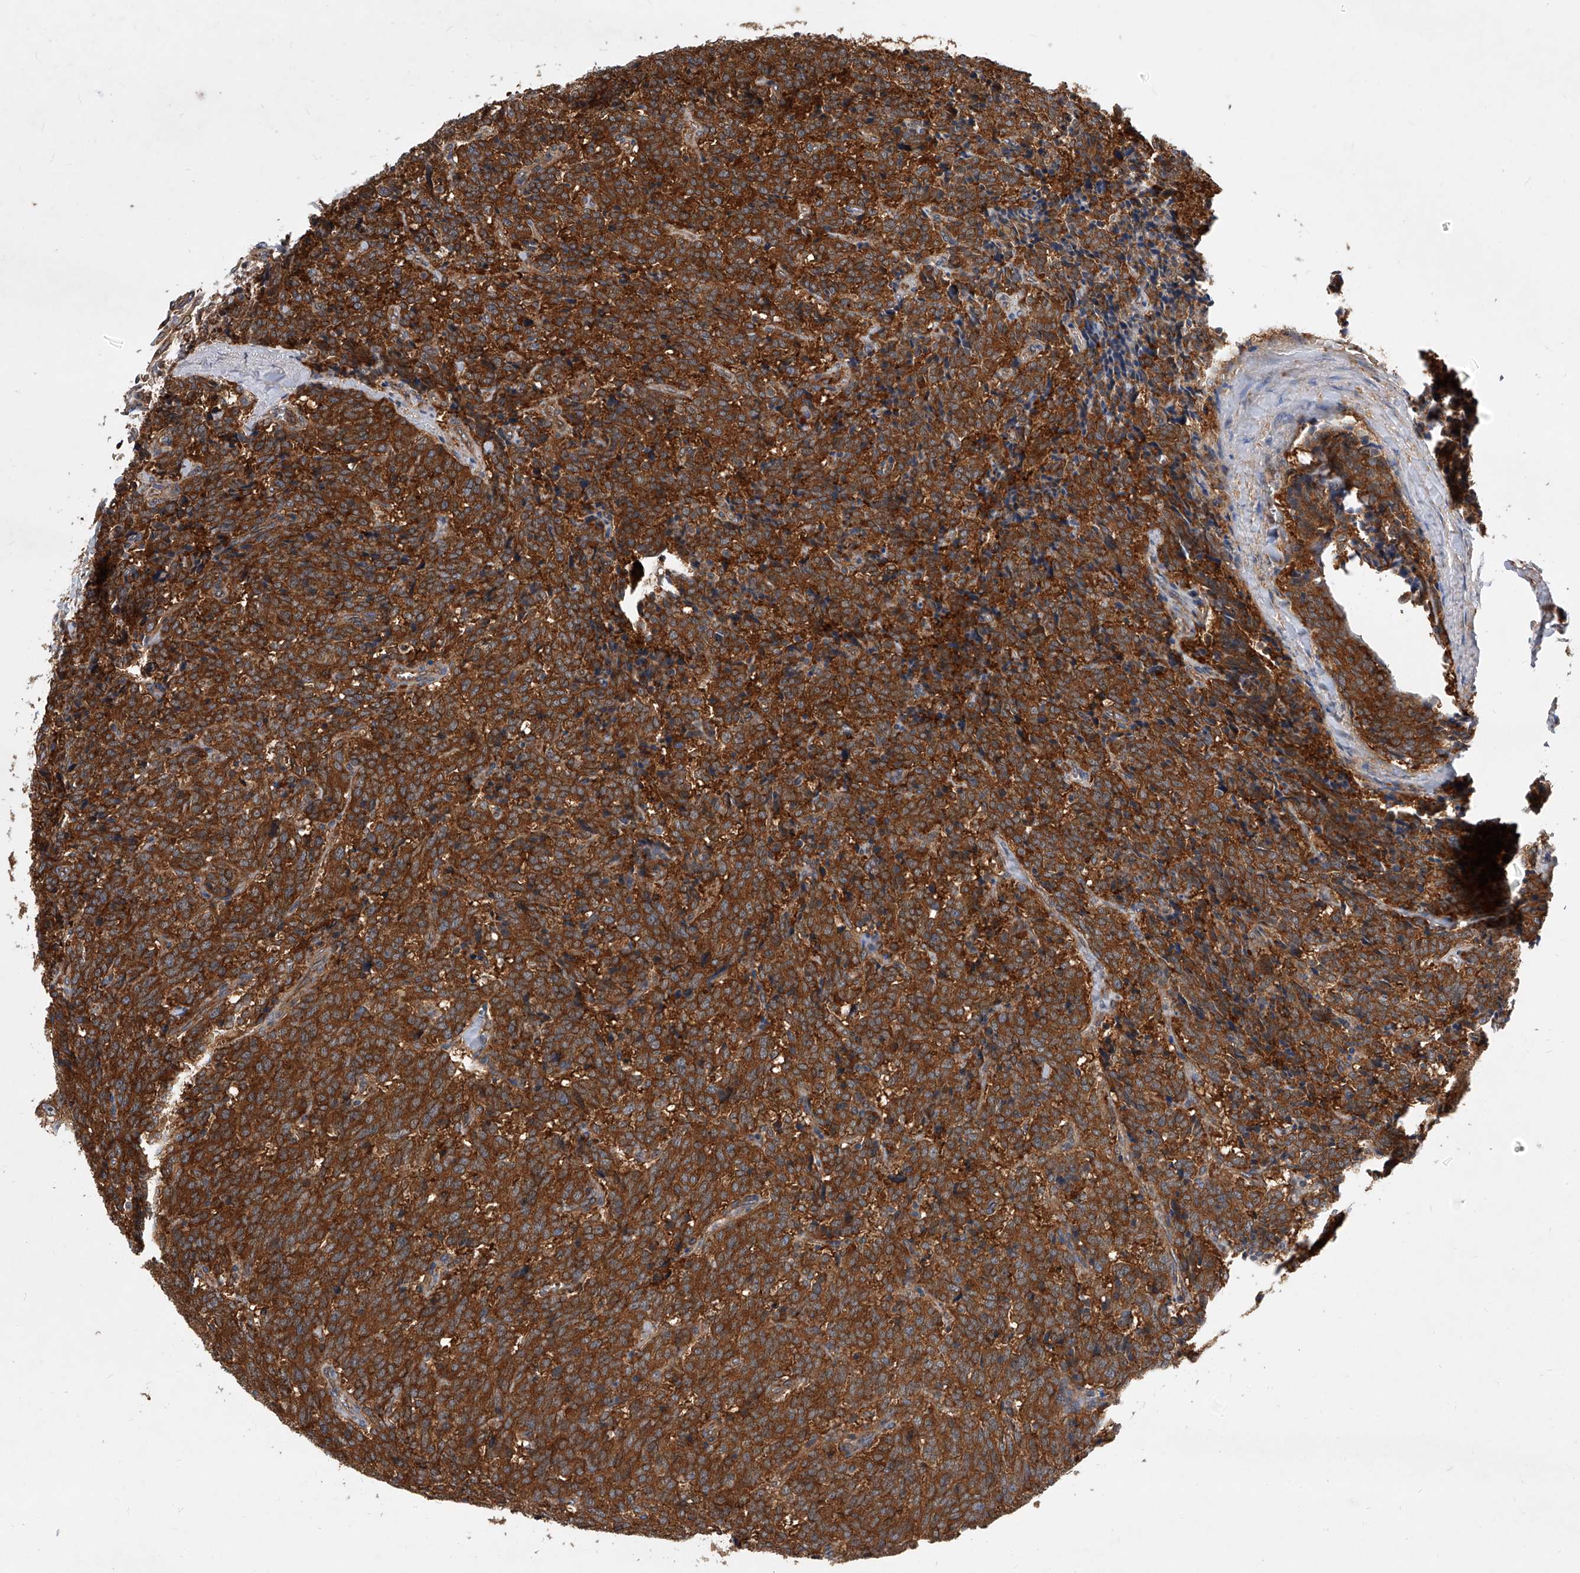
{"staining": {"intensity": "strong", "quantity": ">75%", "location": "cytoplasmic/membranous"}, "tissue": "carcinoid", "cell_type": "Tumor cells", "image_type": "cancer", "snomed": [{"axis": "morphology", "description": "Carcinoid, malignant, NOS"}, {"axis": "topography", "description": "Lung"}], "caption": "A high amount of strong cytoplasmic/membranous expression is seen in about >75% of tumor cells in carcinoid tissue.", "gene": "CFAP410", "patient": {"sex": "female", "age": 46}}